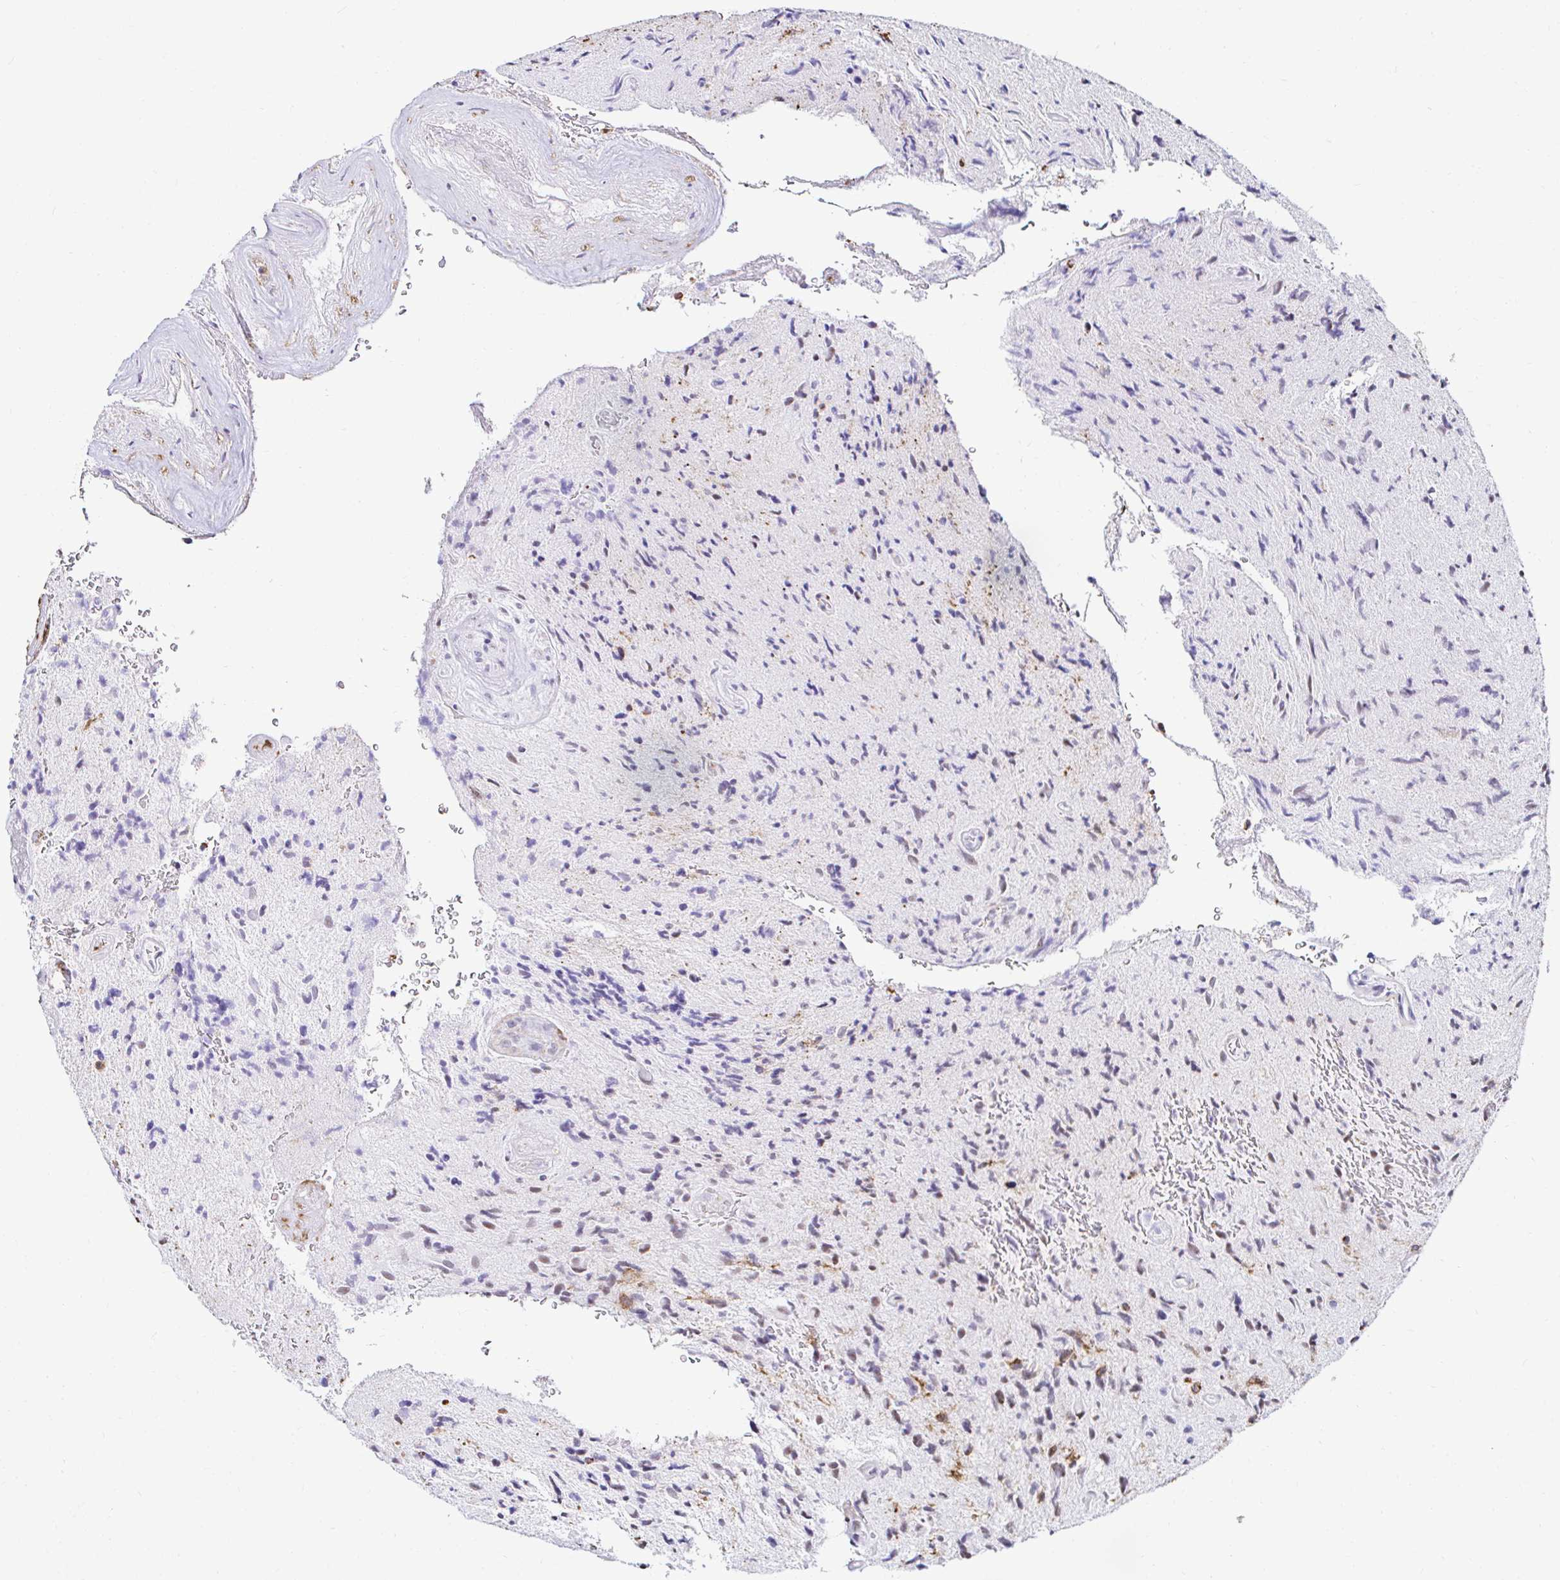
{"staining": {"intensity": "negative", "quantity": "none", "location": "none"}, "tissue": "glioma", "cell_type": "Tumor cells", "image_type": "cancer", "snomed": [{"axis": "morphology", "description": "Glioma, malignant, High grade"}, {"axis": "topography", "description": "Brain"}], "caption": "Glioma stained for a protein using IHC exhibits no expression tumor cells.", "gene": "CYBB", "patient": {"sex": "male", "age": 54}}